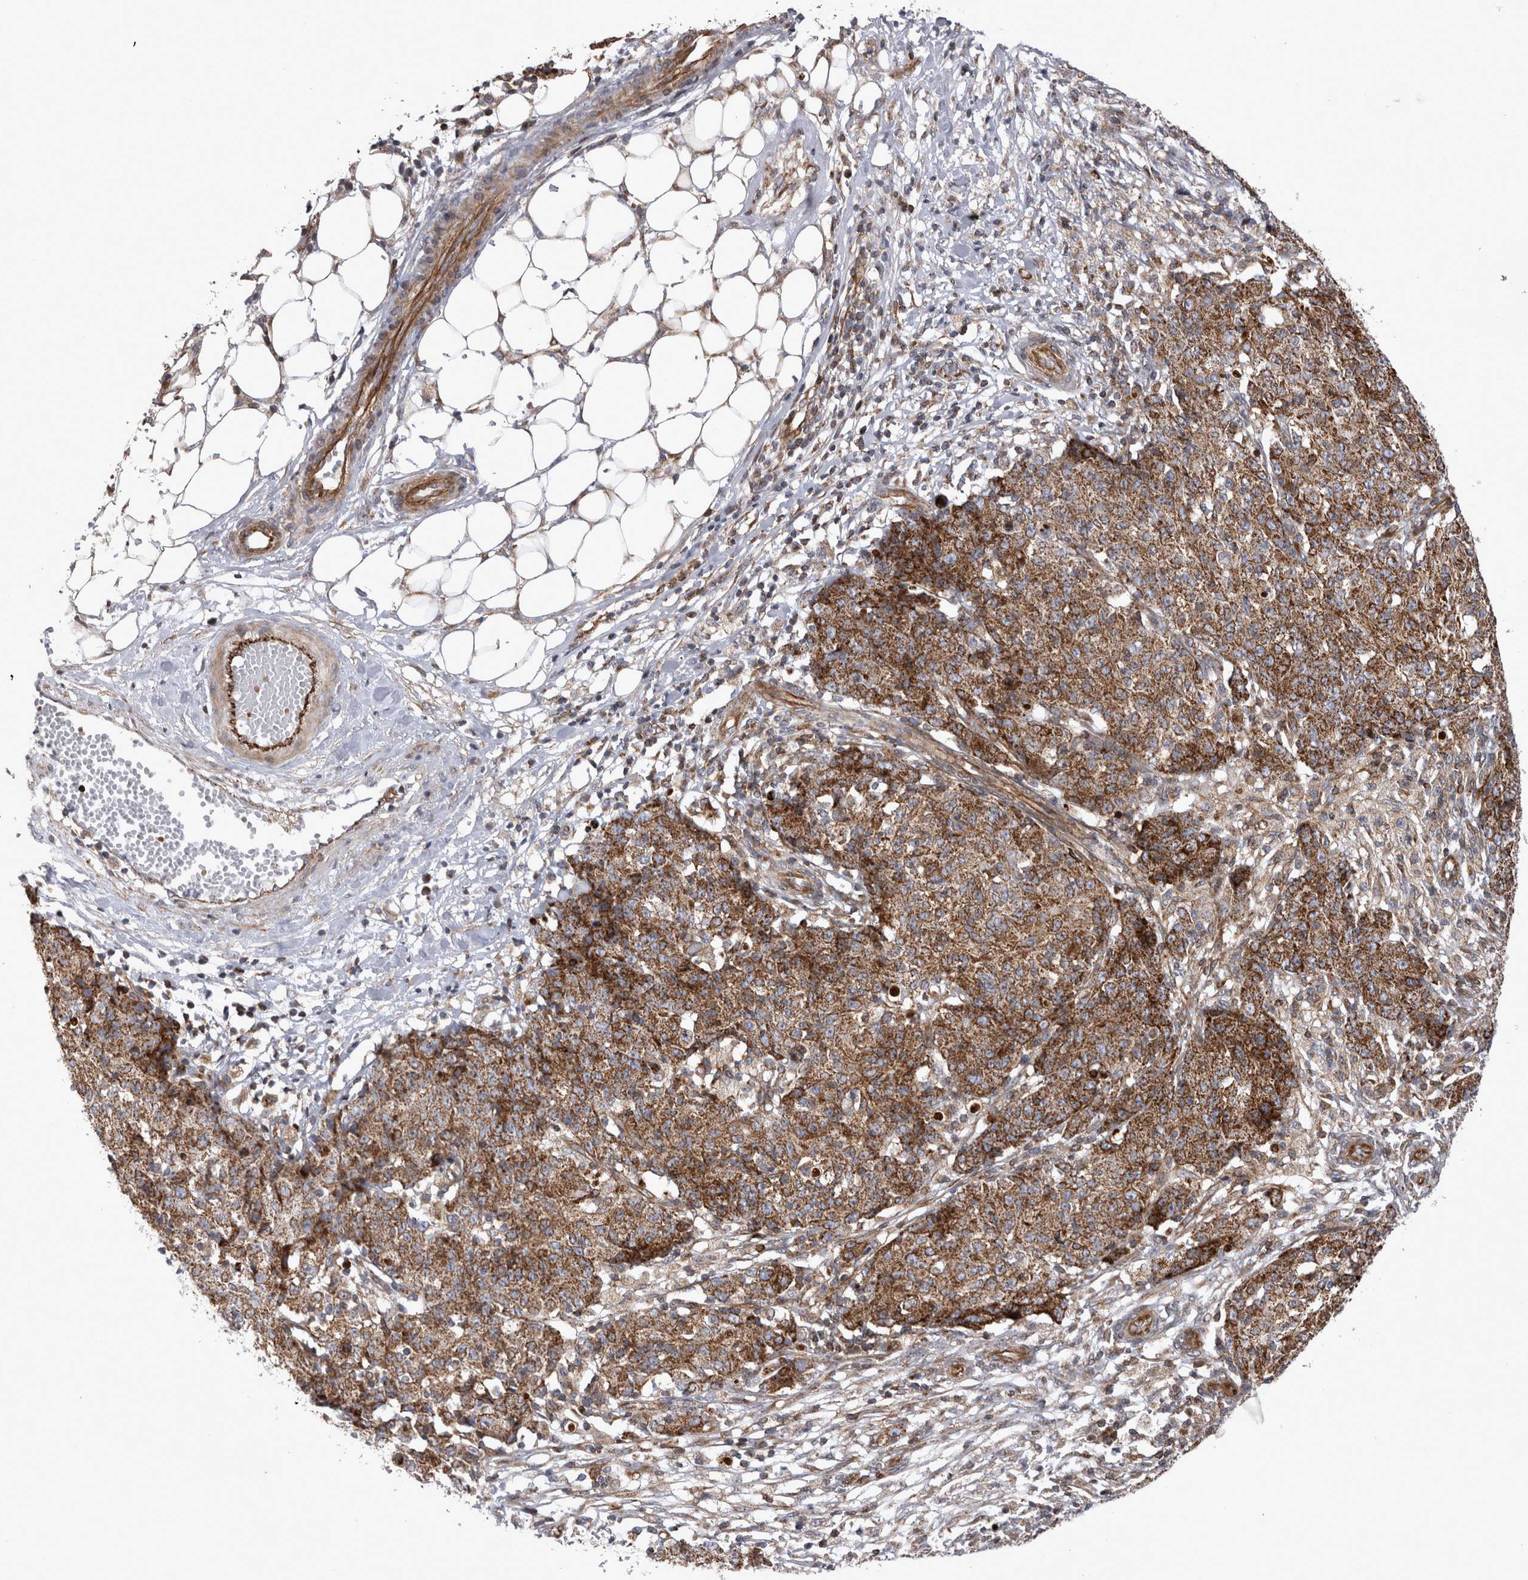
{"staining": {"intensity": "strong", "quantity": ">75%", "location": "cytoplasmic/membranous"}, "tissue": "ovarian cancer", "cell_type": "Tumor cells", "image_type": "cancer", "snomed": [{"axis": "morphology", "description": "Carcinoma, endometroid"}, {"axis": "topography", "description": "Ovary"}], "caption": "Approximately >75% of tumor cells in endometroid carcinoma (ovarian) display strong cytoplasmic/membranous protein expression as visualized by brown immunohistochemical staining.", "gene": "TSPOAP1", "patient": {"sex": "female", "age": 42}}